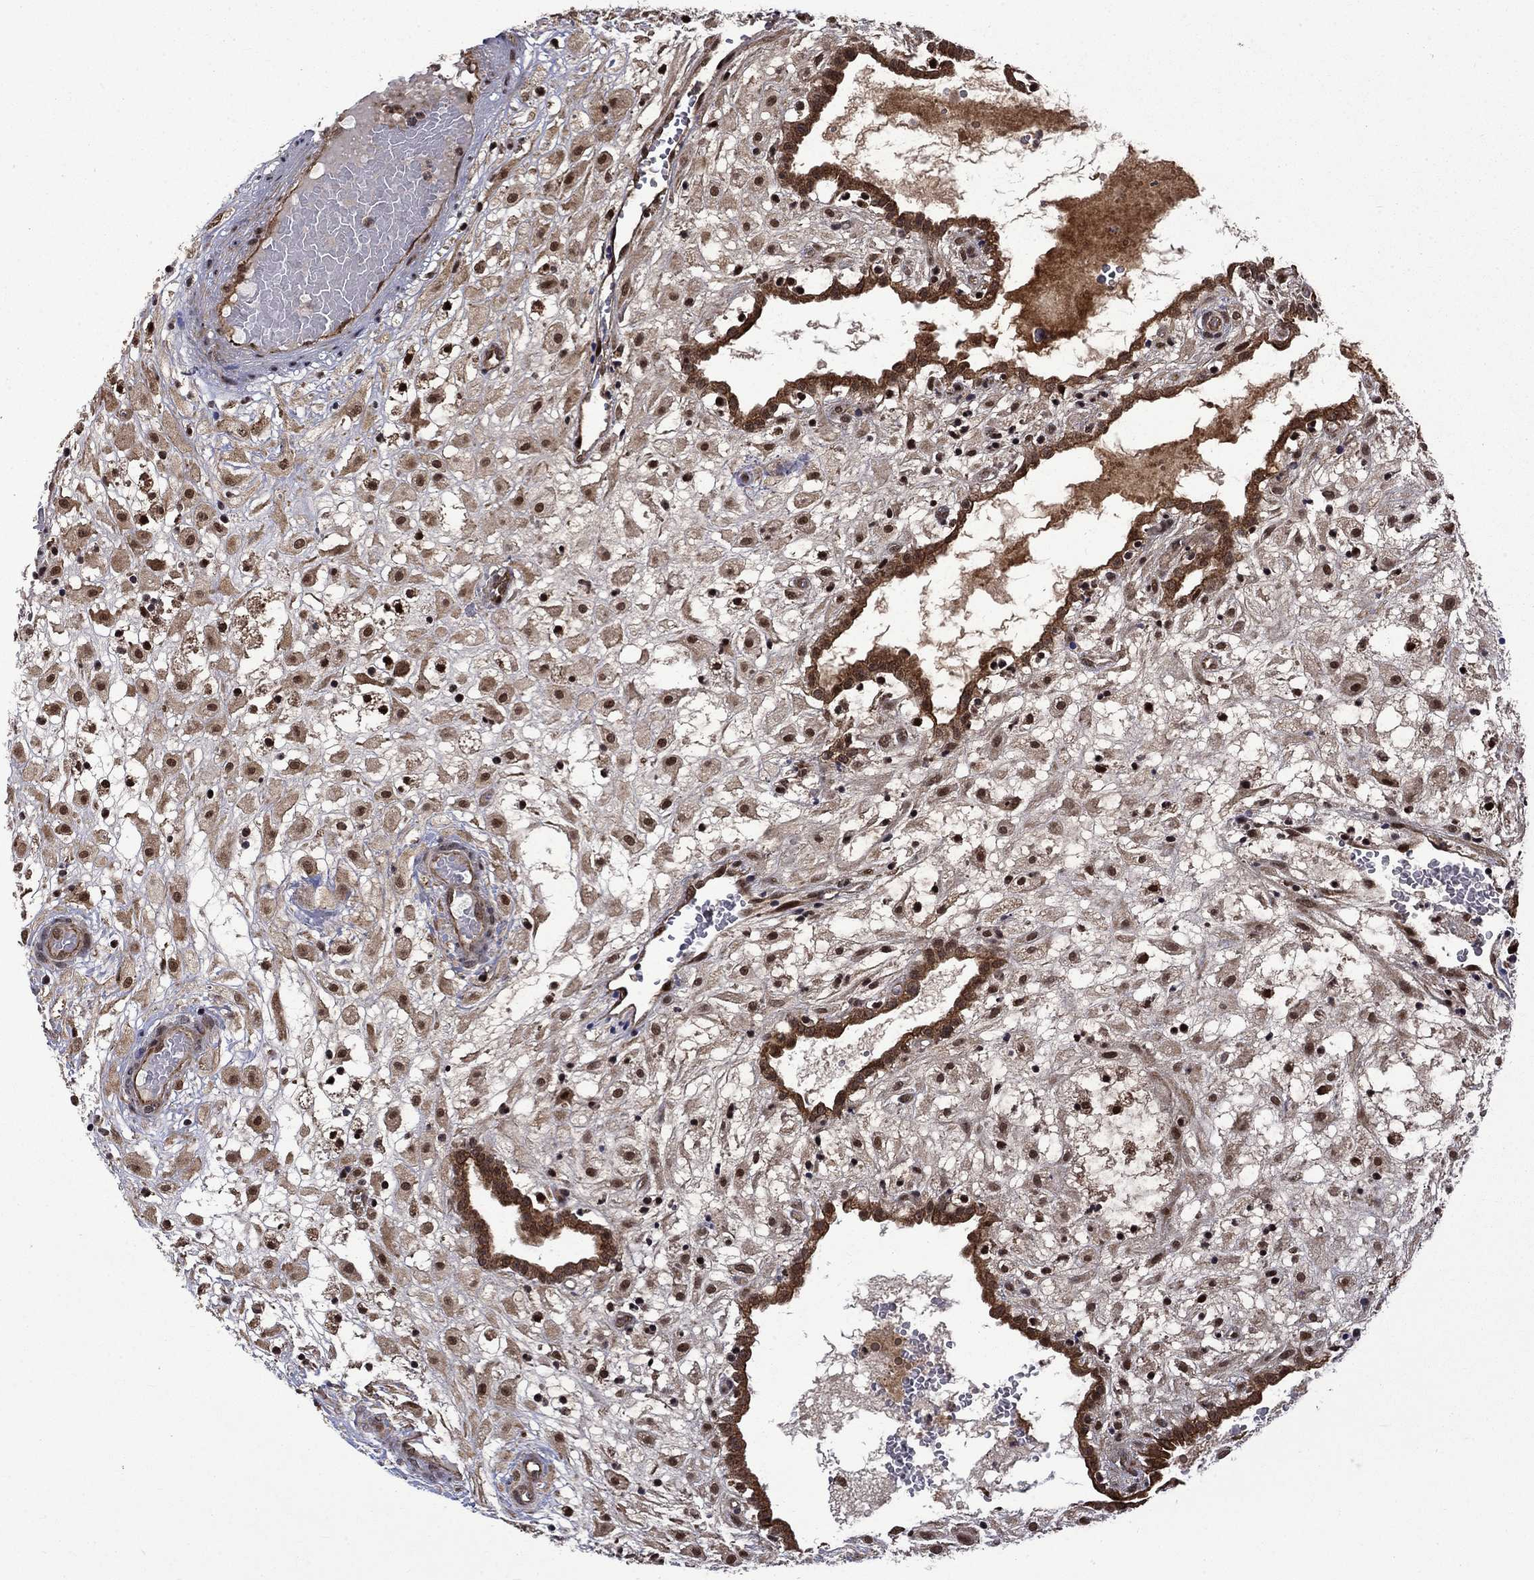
{"staining": {"intensity": "strong", "quantity": "25%-75%", "location": "cytoplasmic/membranous,nuclear"}, "tissue": "placenta", "cell_type": "Decidual cells", "image_type": "normal", "snomed": [{"axis": "morphology", "description": "Normal tissue, NOS"}, {"axis": "topography", "description": "Placenta"}], "caption": "A brown stain shows strong cytoplasmic/membranous,nuclear expression of a protein in decidual cells of benign placenta.", "gene": "KPNA3", "patient": {"sex": "female", "age": 24}}